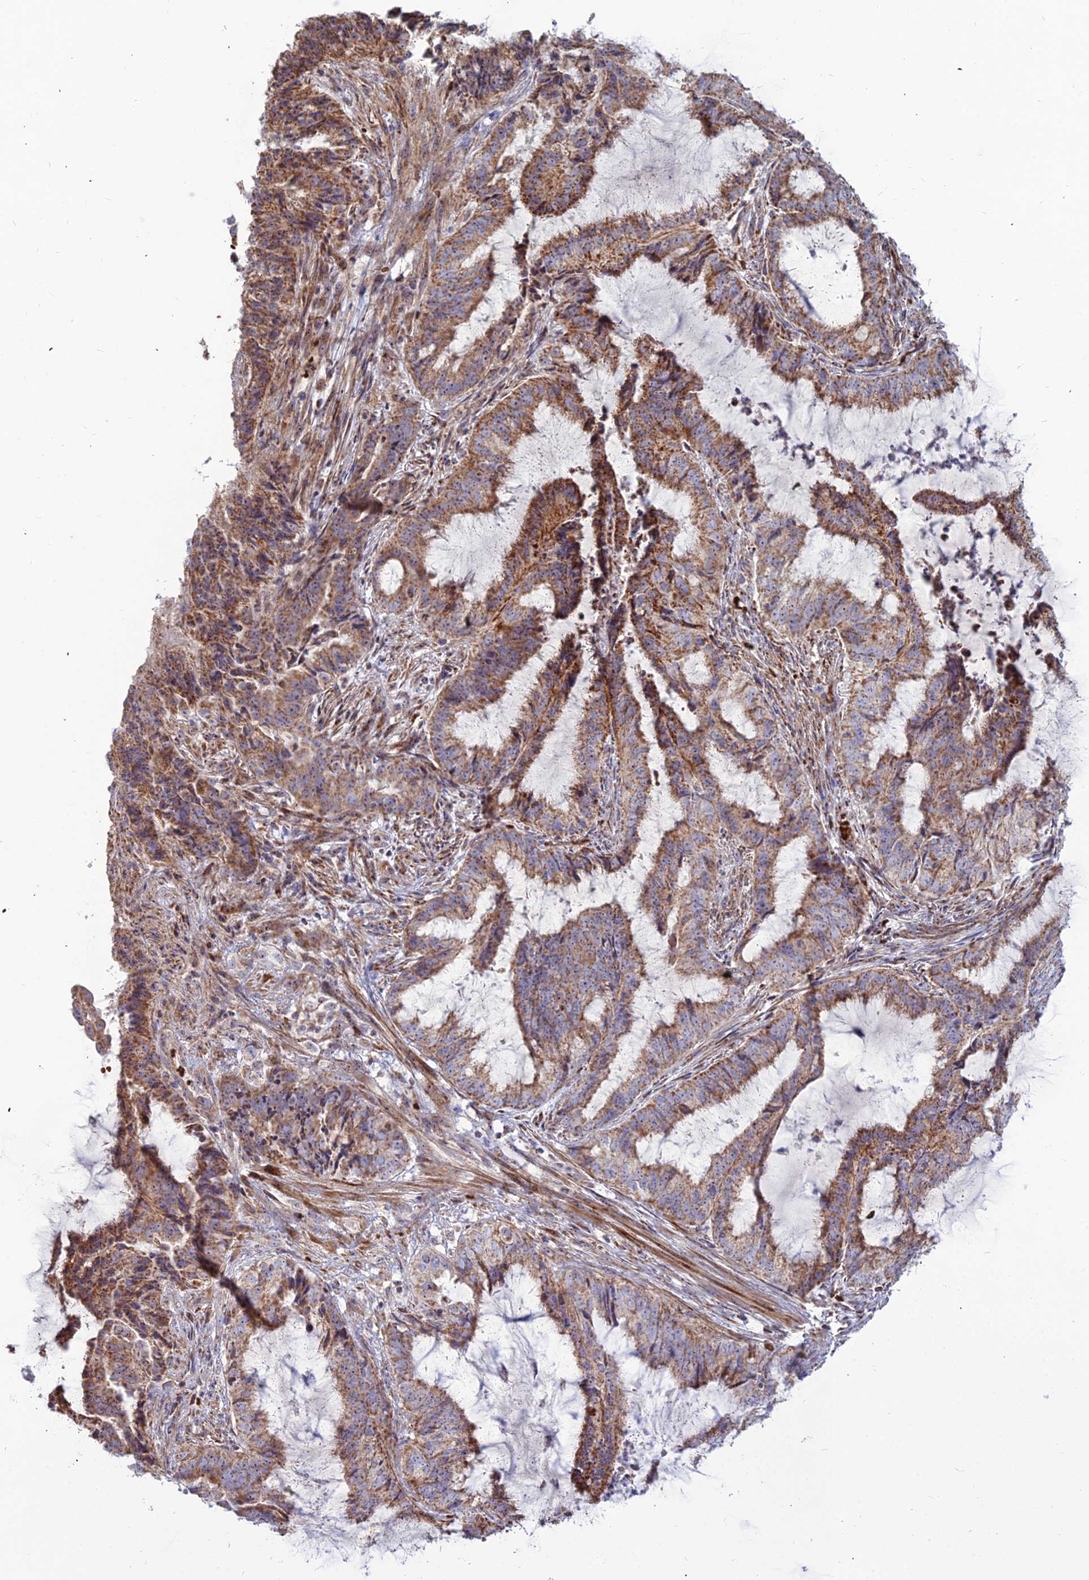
{"staining": {"intensity": "moderate", "quantity": ">75%", "location": "cytoplasmic/membranous"}, "tissue": "endometrial cancer", "cell_type": "Tumor cells", "image_type": "cancer", "snomed": [{"axis": "morphology", "description": "Adenocarcinoma, NOS"}, {"axis": "topography", "description": "Endometrium"}], "caption": "IHC staining of endometrial cancer, which reveals medium levels of moderate cytoplasmic/membranous staining in about >75% of tumor cells indicating moderate cytoplasmic/membranous protein staining. The staining was performed using DAB (brown) for protein detection and nuclei were counterstained in hematoxylin (blue).", "gene": "SLC35F4", "patient": {"sex": "female", "age": 51}}